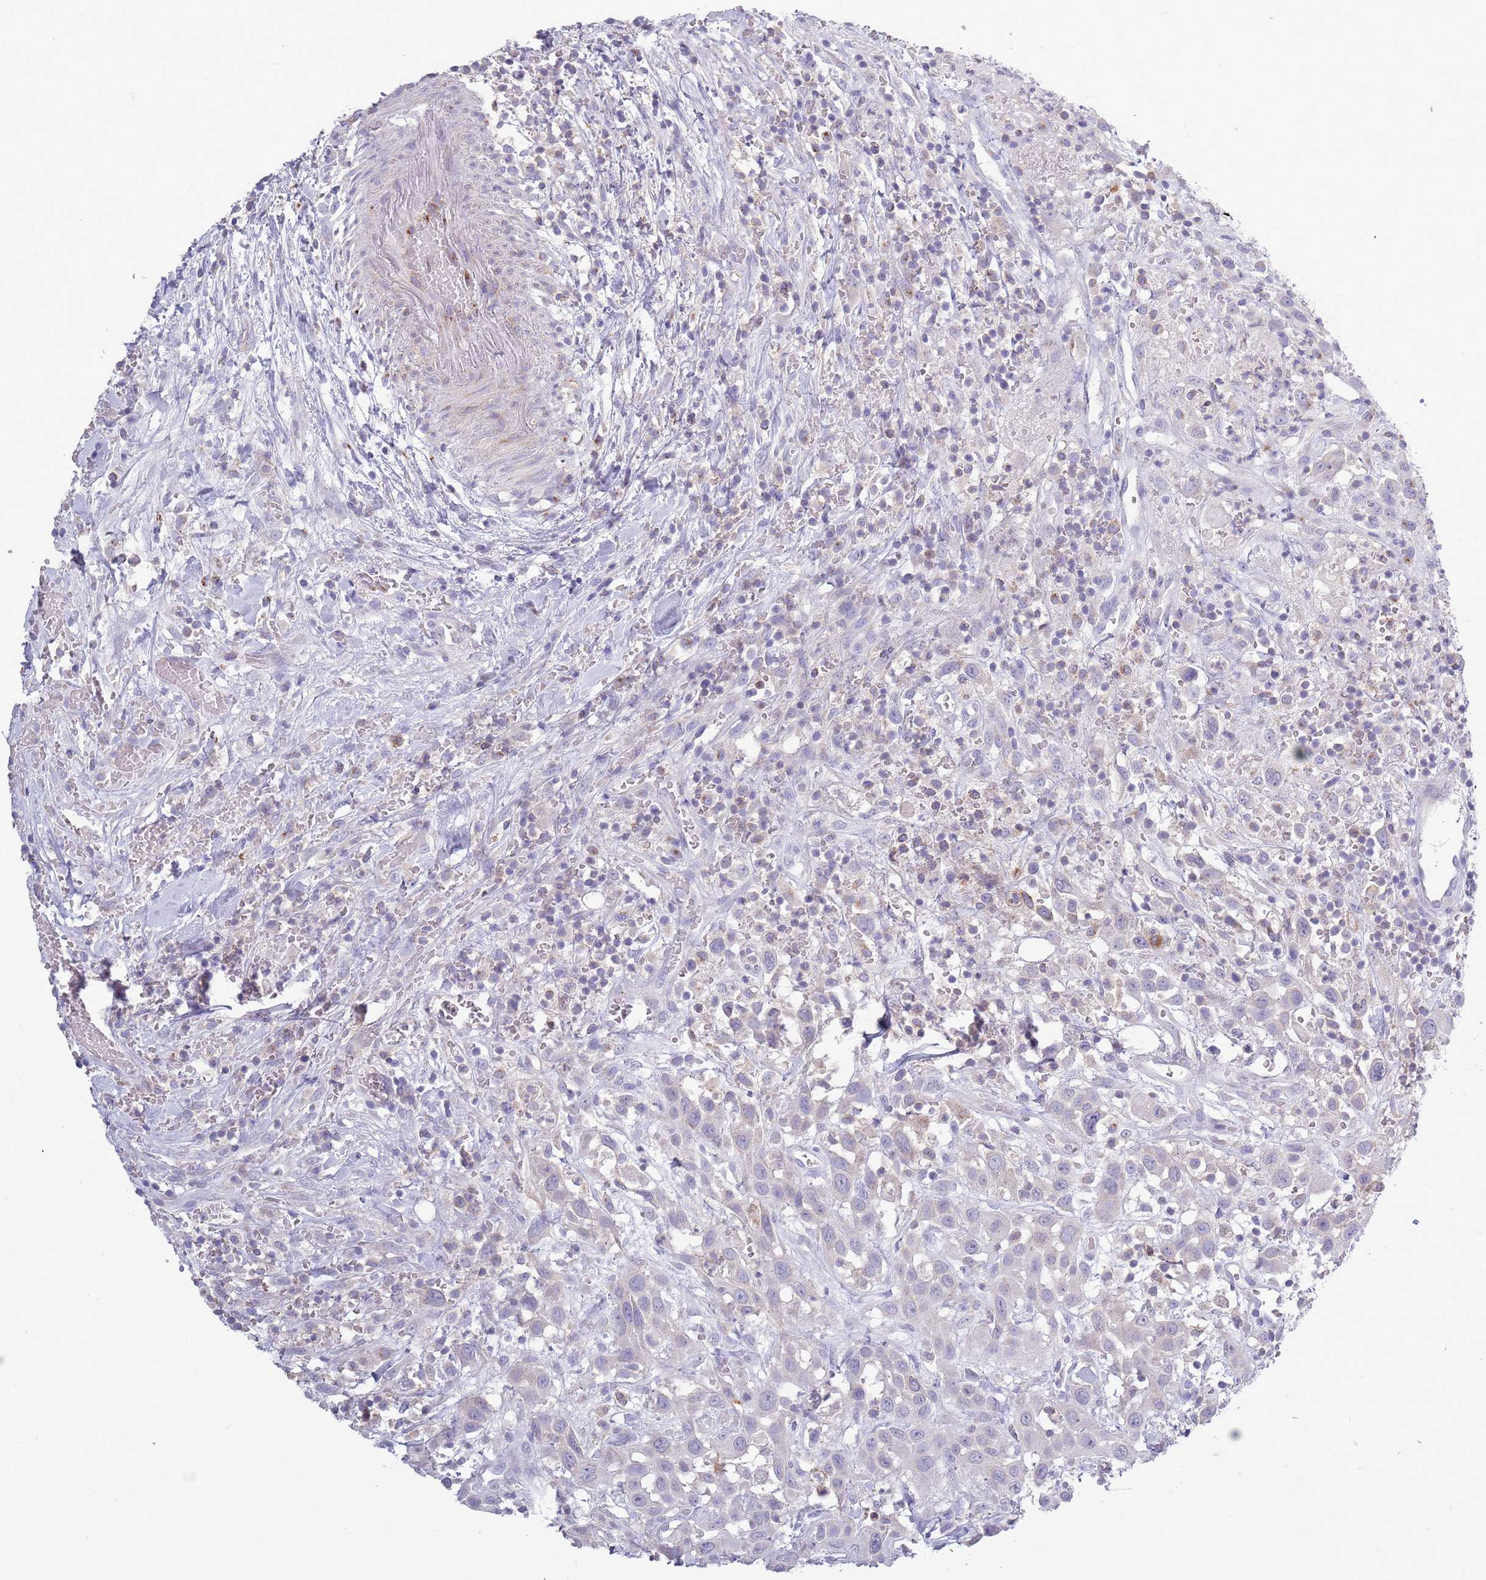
{"staining": {"intensity": "negative", "quantity": "none", "location": "none"}, "tissue": "head and neck cancer", "cell_type": "Tumor cells", "image_type": "cancer", "snomed": [{"axis": "morphology", "description": "Squamous cell carcinoma, NOS"}, {"axis": "topography", "description": "Head-Neck"}], "caption": "Head and neck cancer stained for a protein using IHC displays no expression tumor cells.", "gene": "ACSBG1", "patient": {"sex": "male", "age": 81}}